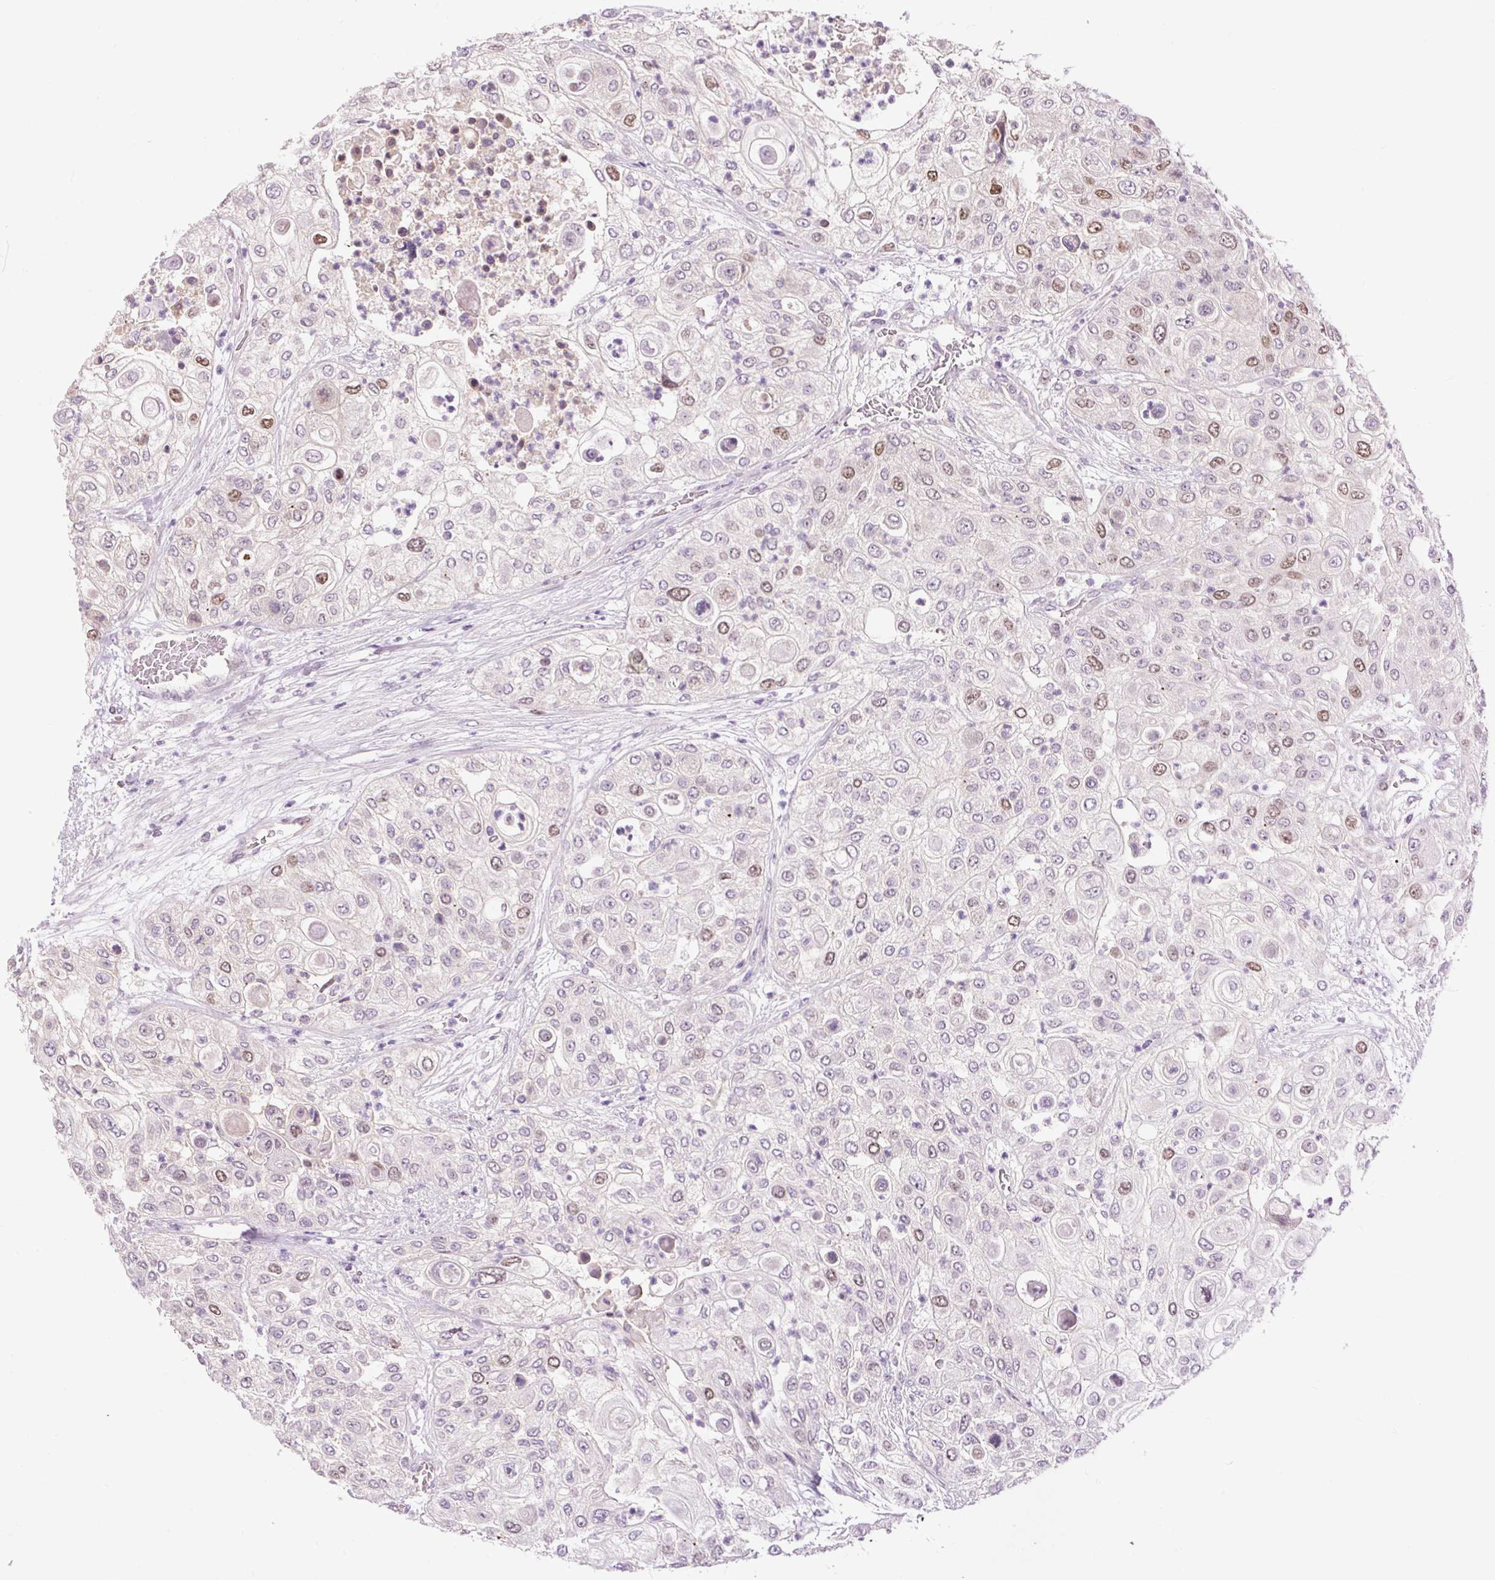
{"staining": {"intensity": "moderate", "quantity": "<25%", "location": "nuclear"}, "tissue": "urothelial cancer", "cell_type": "Tumor cells", "image_type": "cancer", "snomed": [{"axis": "morphology", "description": "Urothelial carcinoma, High grade"}, {"axis": "topography", "description": "Urinary bladder"}], "caption": "A histopathology image of human urothelial carcinoma (high-grade) stained for a protein exhibits moderate nuclear brown staining in tumor cells. Using DAB (brown) and hematoxylin (blue) stains, captured at high magnification using brightfield microscopy.", "gene": "RACGAP1", "patient": {"sex": "female", "age": 79}}